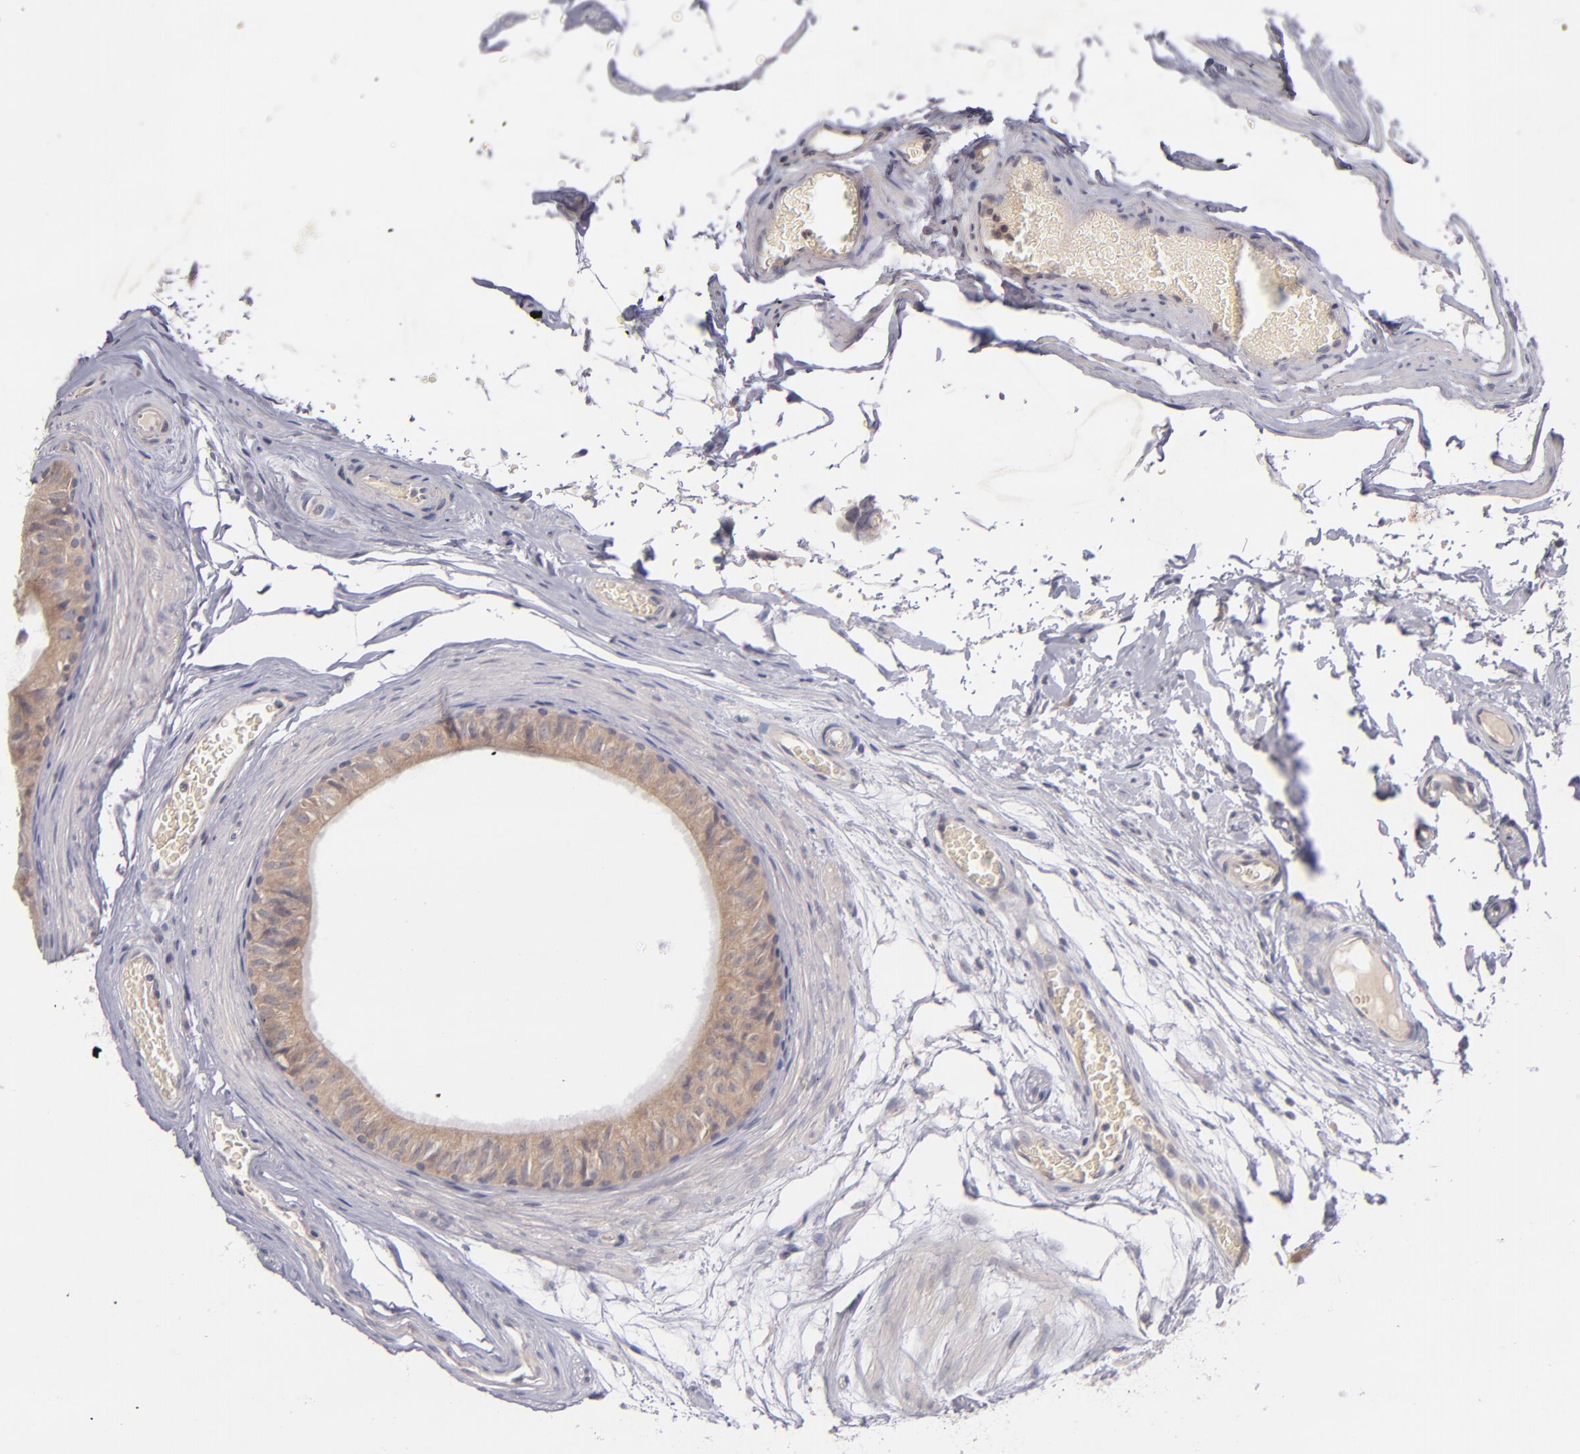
{"staining": {"intensity": "moderate", "quantity": ">75%", "location": "cytoplasmic/membranous"}, "tissue": "epididymis", "cell_type": "Glandular cells", "image_type": "normal", "snomed": [{"axis": "morphology", "description": "Normal tissue, NOS"}, {"axis": "topography", "description": "Testis"}, {"axis": "topography", "description": "Epididymis"}], "caption": "IHC image of unremarkable epididymis: epididymis stained using immunohistochemistry (IHC) displays medium levels of moderate protein expression localized specifically in the cytoplasmic/membranous of glandular cells, appearing as a cytoplasmic/membranous brown color.", "gene": "TSC2", "patient": {"sex": "male", "age": 36}}